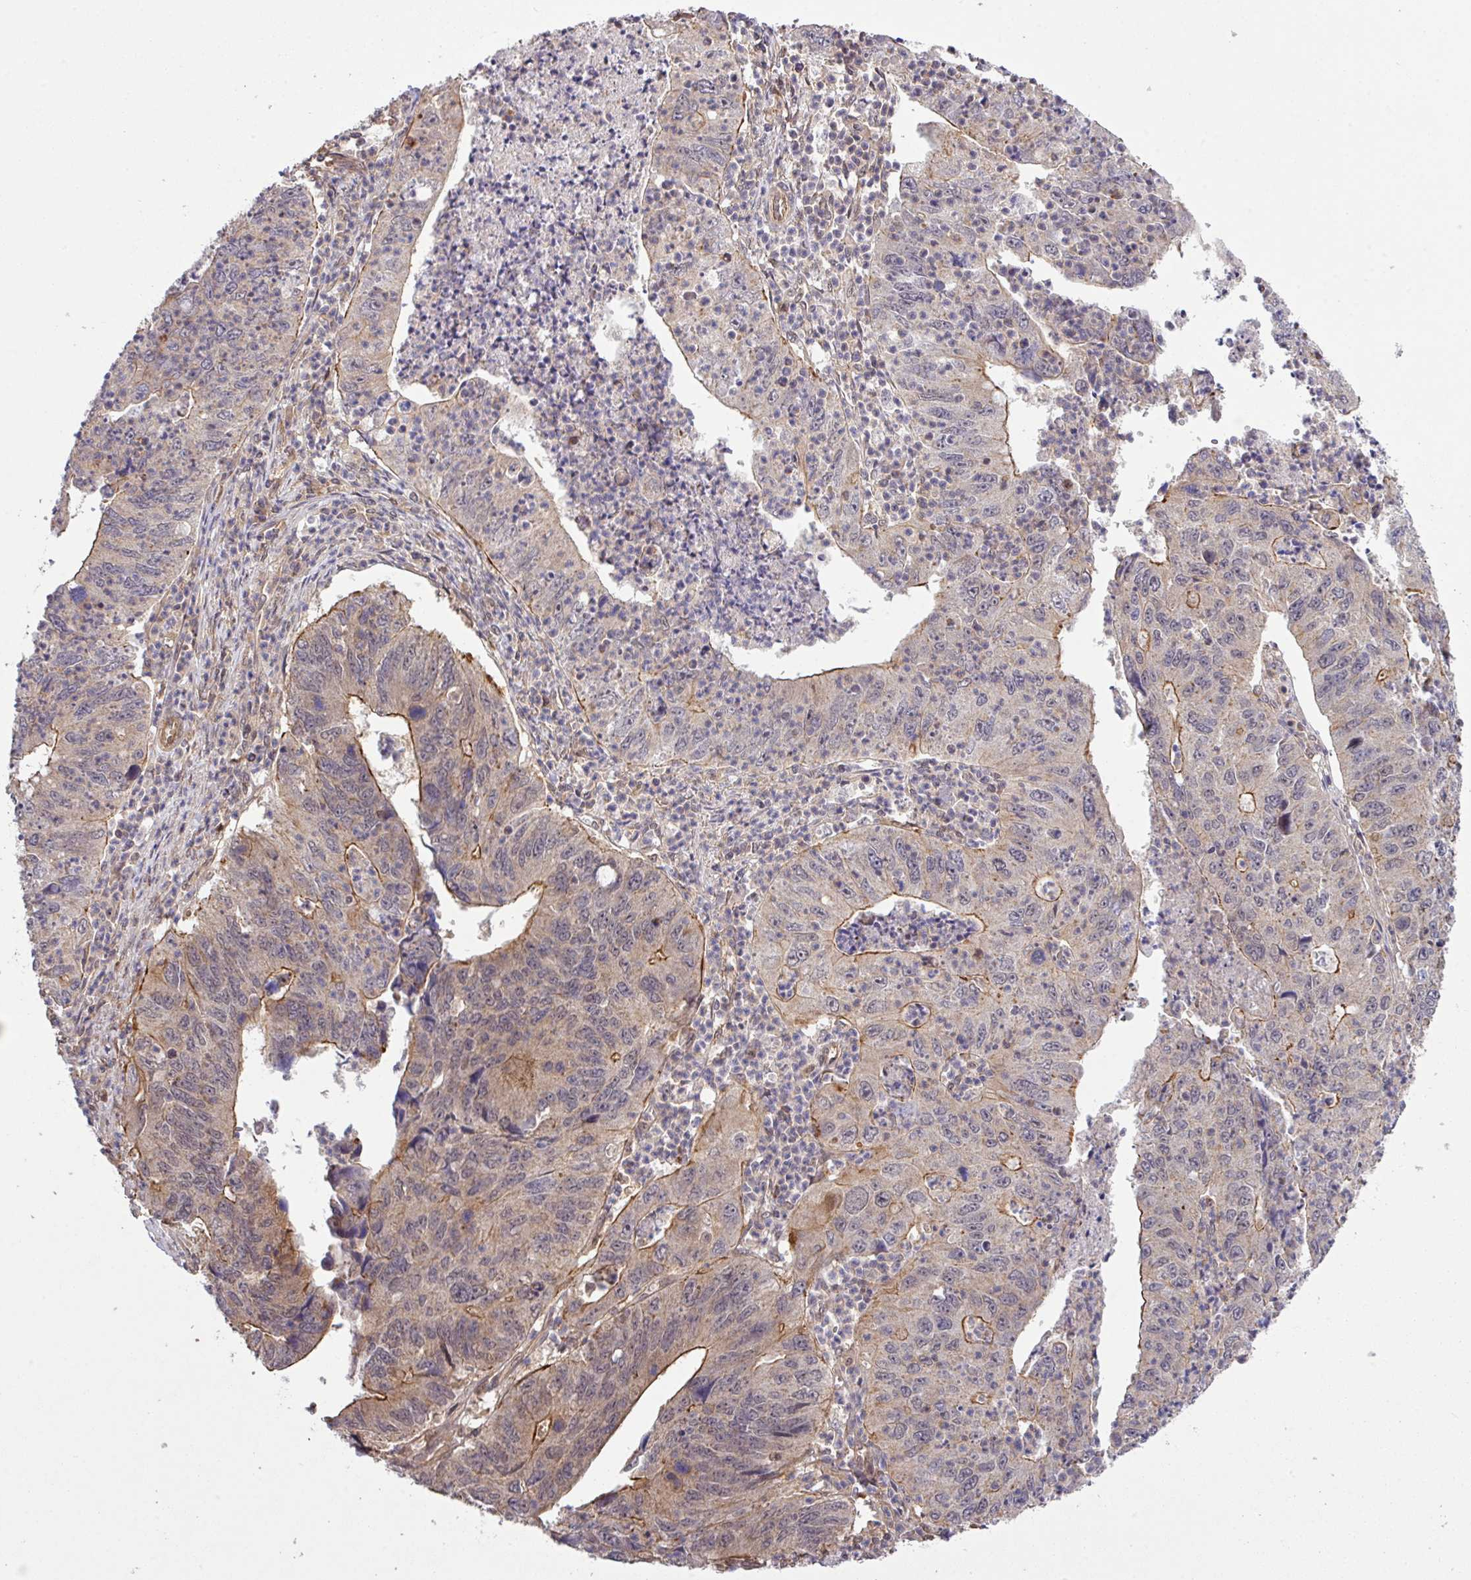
{"staining": {"intensity": "moderate", "quantity": "<25%", "location": "cytoplasmic/membranous"}, "tissue": "stomach cancer", "cell_type": "Tumor cells", "image_type": "cancer", "snomed": [{"axis": "morphology", "description": "Adenocarcinoma, NOS"}, {"axis": "topography", "description": "Stomach"}], "caption": "Approximately <25% of tumor cells in stomach cancer demonstrate moderate cytoplasmic/membranous protein expression as visualized by brown immunohistochemical staining.", "gene": "ARPIN", "patient": {"sex": "male", "age": 59}}